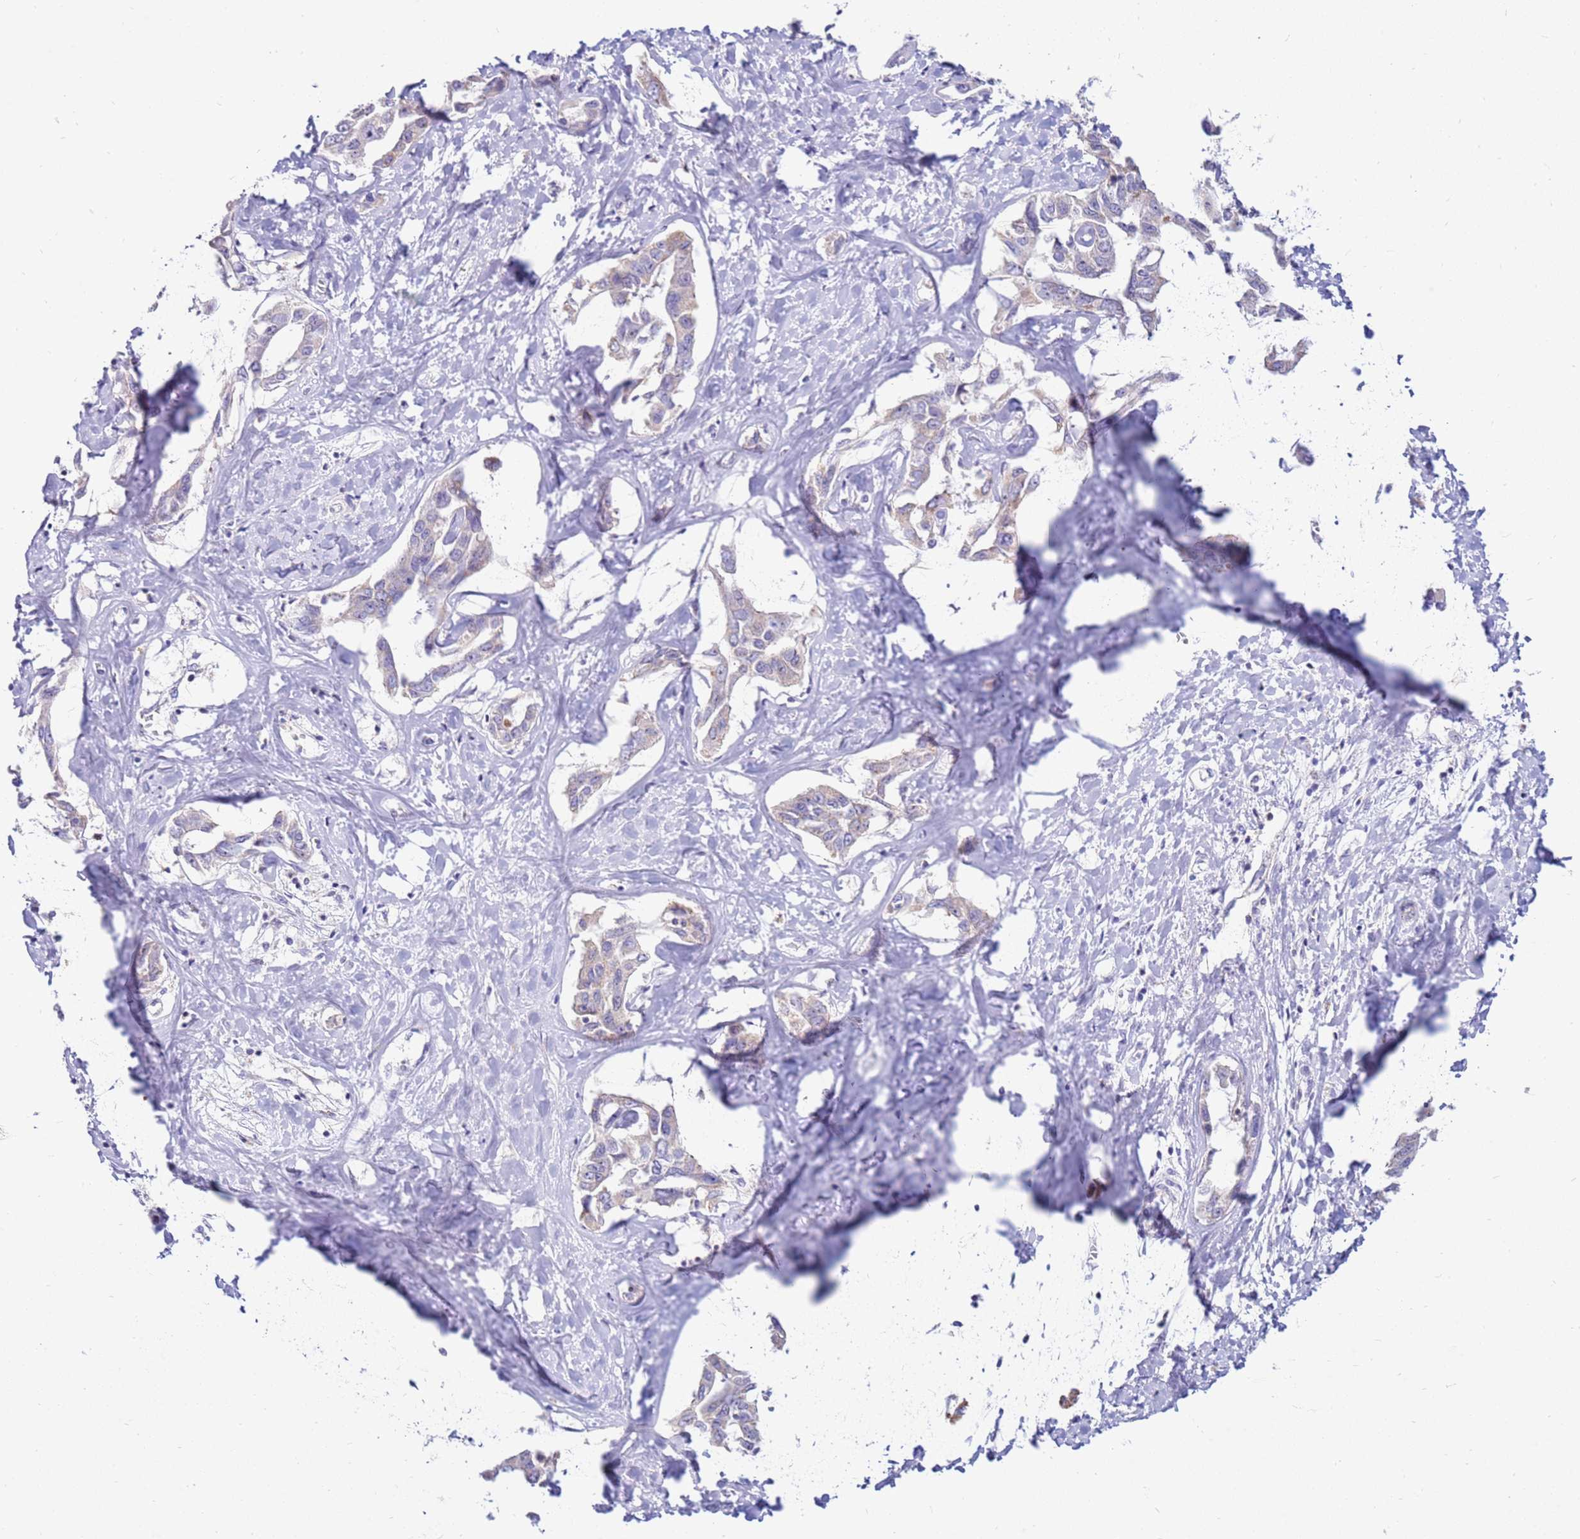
{"staining": {"intensity": "weak", "quantity": "<25%", "location": "cytoplasmic/membranous"}, "tissue": "liver cancer", "cell_type": "Tumor cells", "image_type": "cancer", "snomed": [{"axis": "morphology", "description": "Cholangiocarcinoma"}, {"axis": "topography", "description": "Liver"}], "caption": "The immunohistochemistry (IHC) image has no significant staining in tumor cells of liver cancer tissue.", "gene": "IGF1R", "patient": {"sex": "male", "age": 59}}